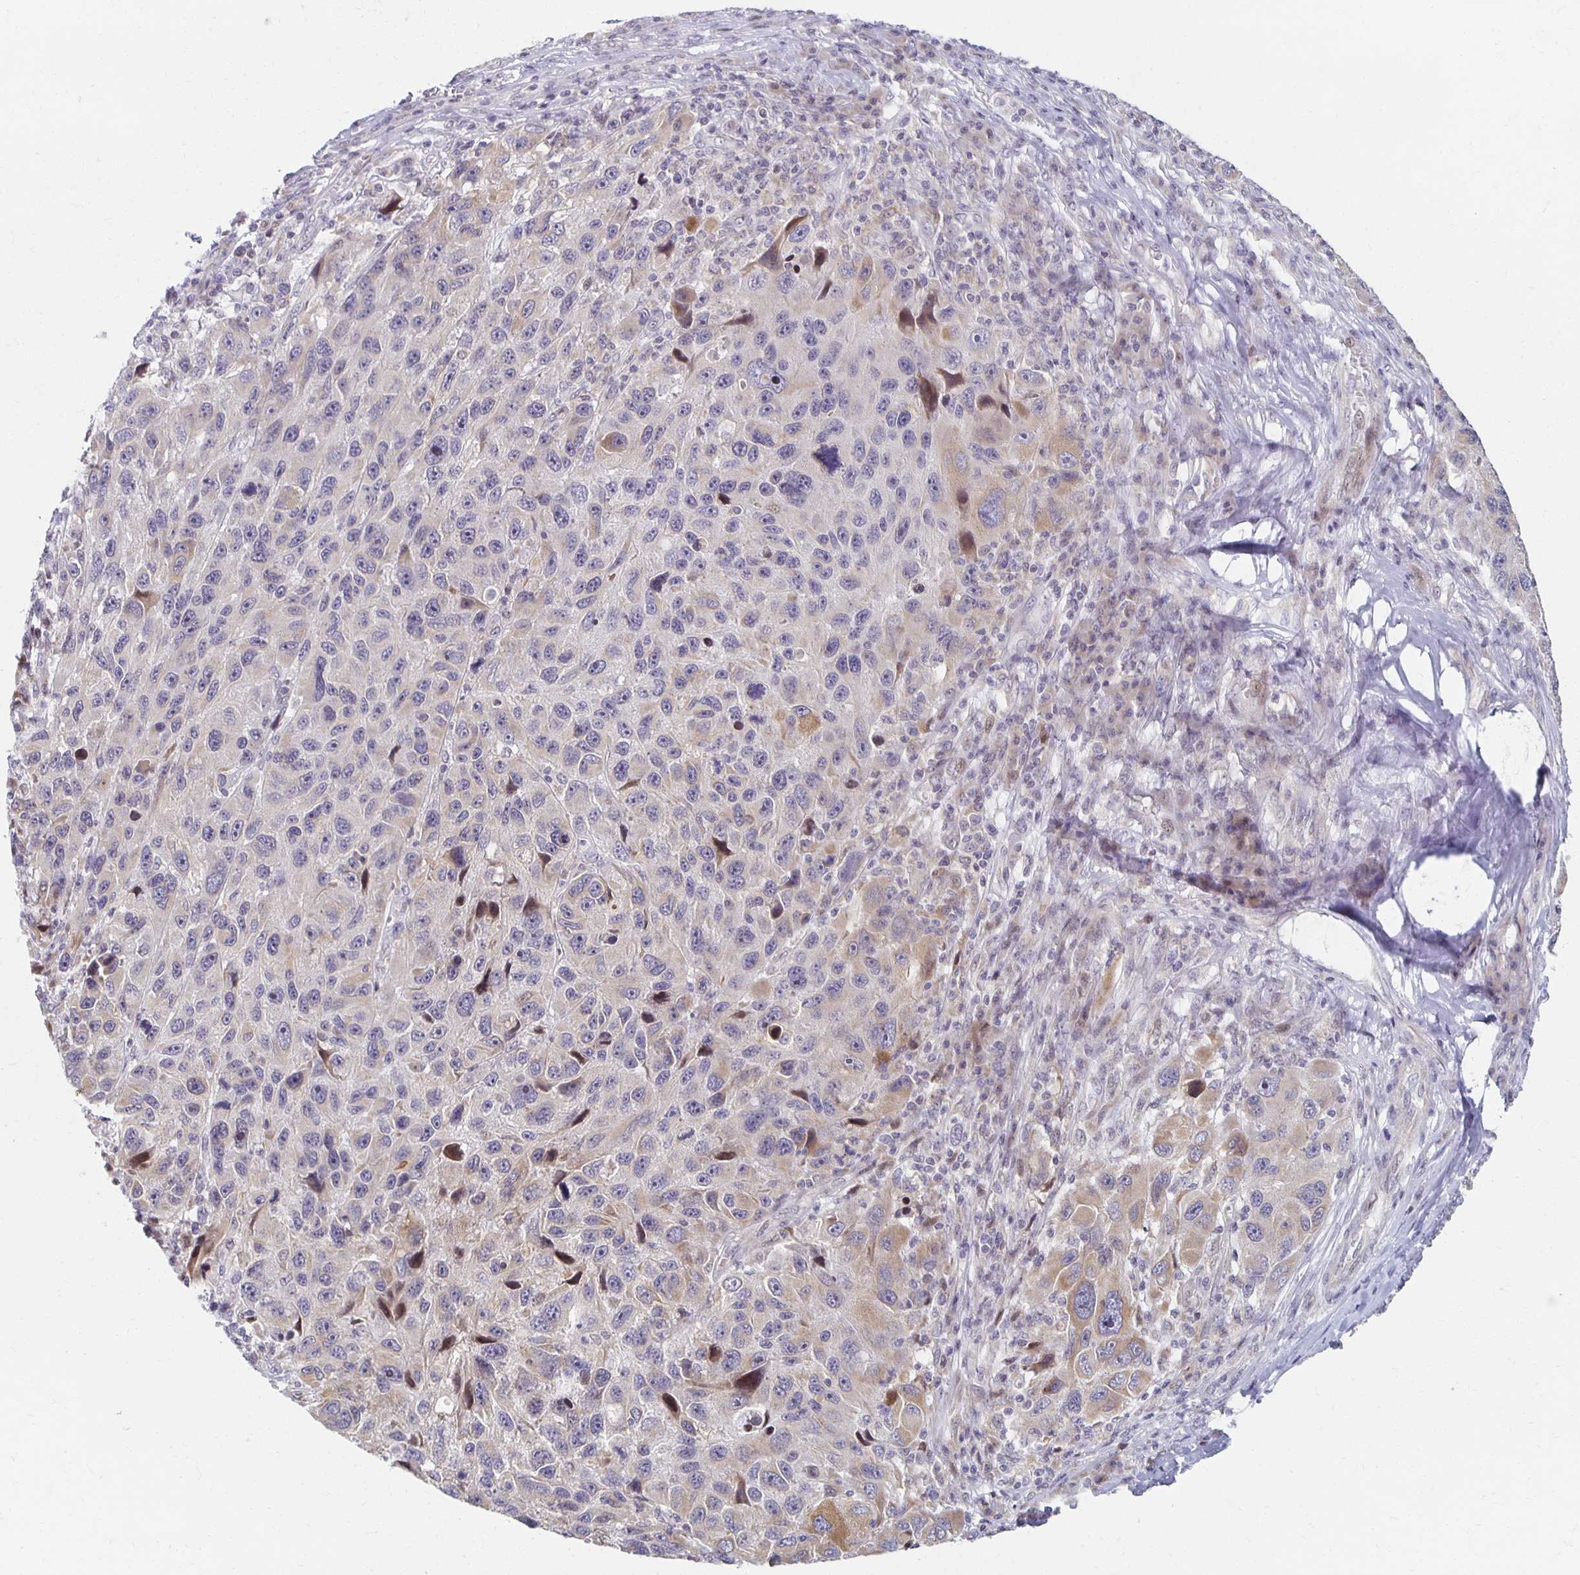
{"staining": {"intensity": "moderate", "quantity": "<25%", "location": "cytoplasmic/membranous,nuclear"}, "tissue": "melanoma", "cell_type": "Tumor cells", "image_type": "cancer", "snomed": [{"axis": "morphology", "description": "Malignant melanoma, NOS"}, {"axis": "topography", "description": "Skin"}], "caption": "Protein expression by immunohistochemistry (IHC) displays moderate cytoplasmic/membranous and nuclear expression in approximately <25% of tumor cells in malignant melanoma.", "gene": "HCFC1R1", "patient": {"sex": "male", "age": 53}}